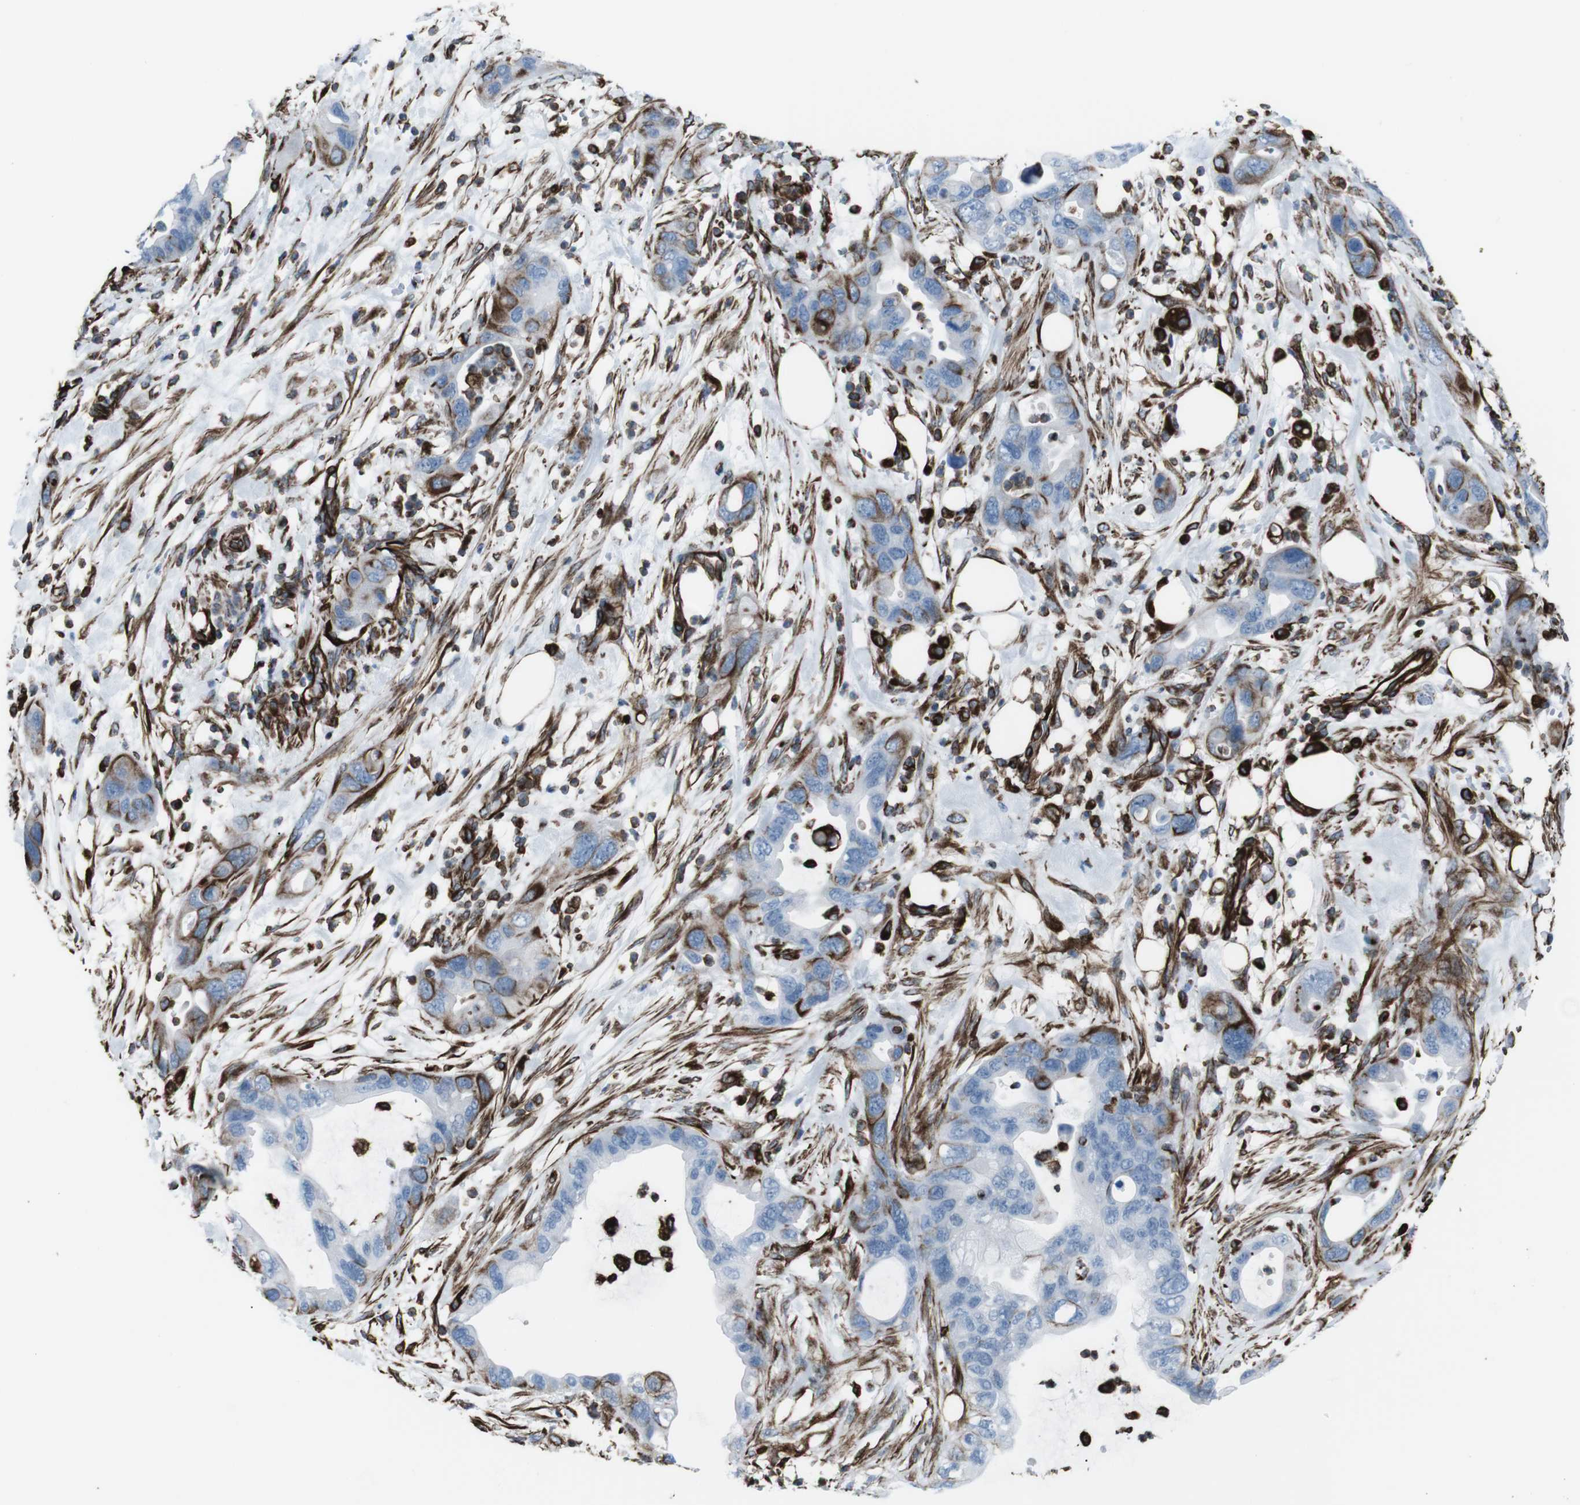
{"staining": {"intensity": "moderate", "quantity": "<25%", "location": "cytoplasmic/membranous"}, "tissue": "pancreatic cancer", "cell_type": "Tumor cells", "image_type": "cancer", "snomed": [{"axis": "morphology", "description": "Adenocarcinoma, NOS"}, {"axis": "topography", "description": "Pancreas"}], "caption": "Pancreatic cancer tissue reveals moderate cytoplasmic/membranous staining in about <25% of tumor cells", "gene": "ZDHHC6", "patient": {"sex": "female", "age": 71}}